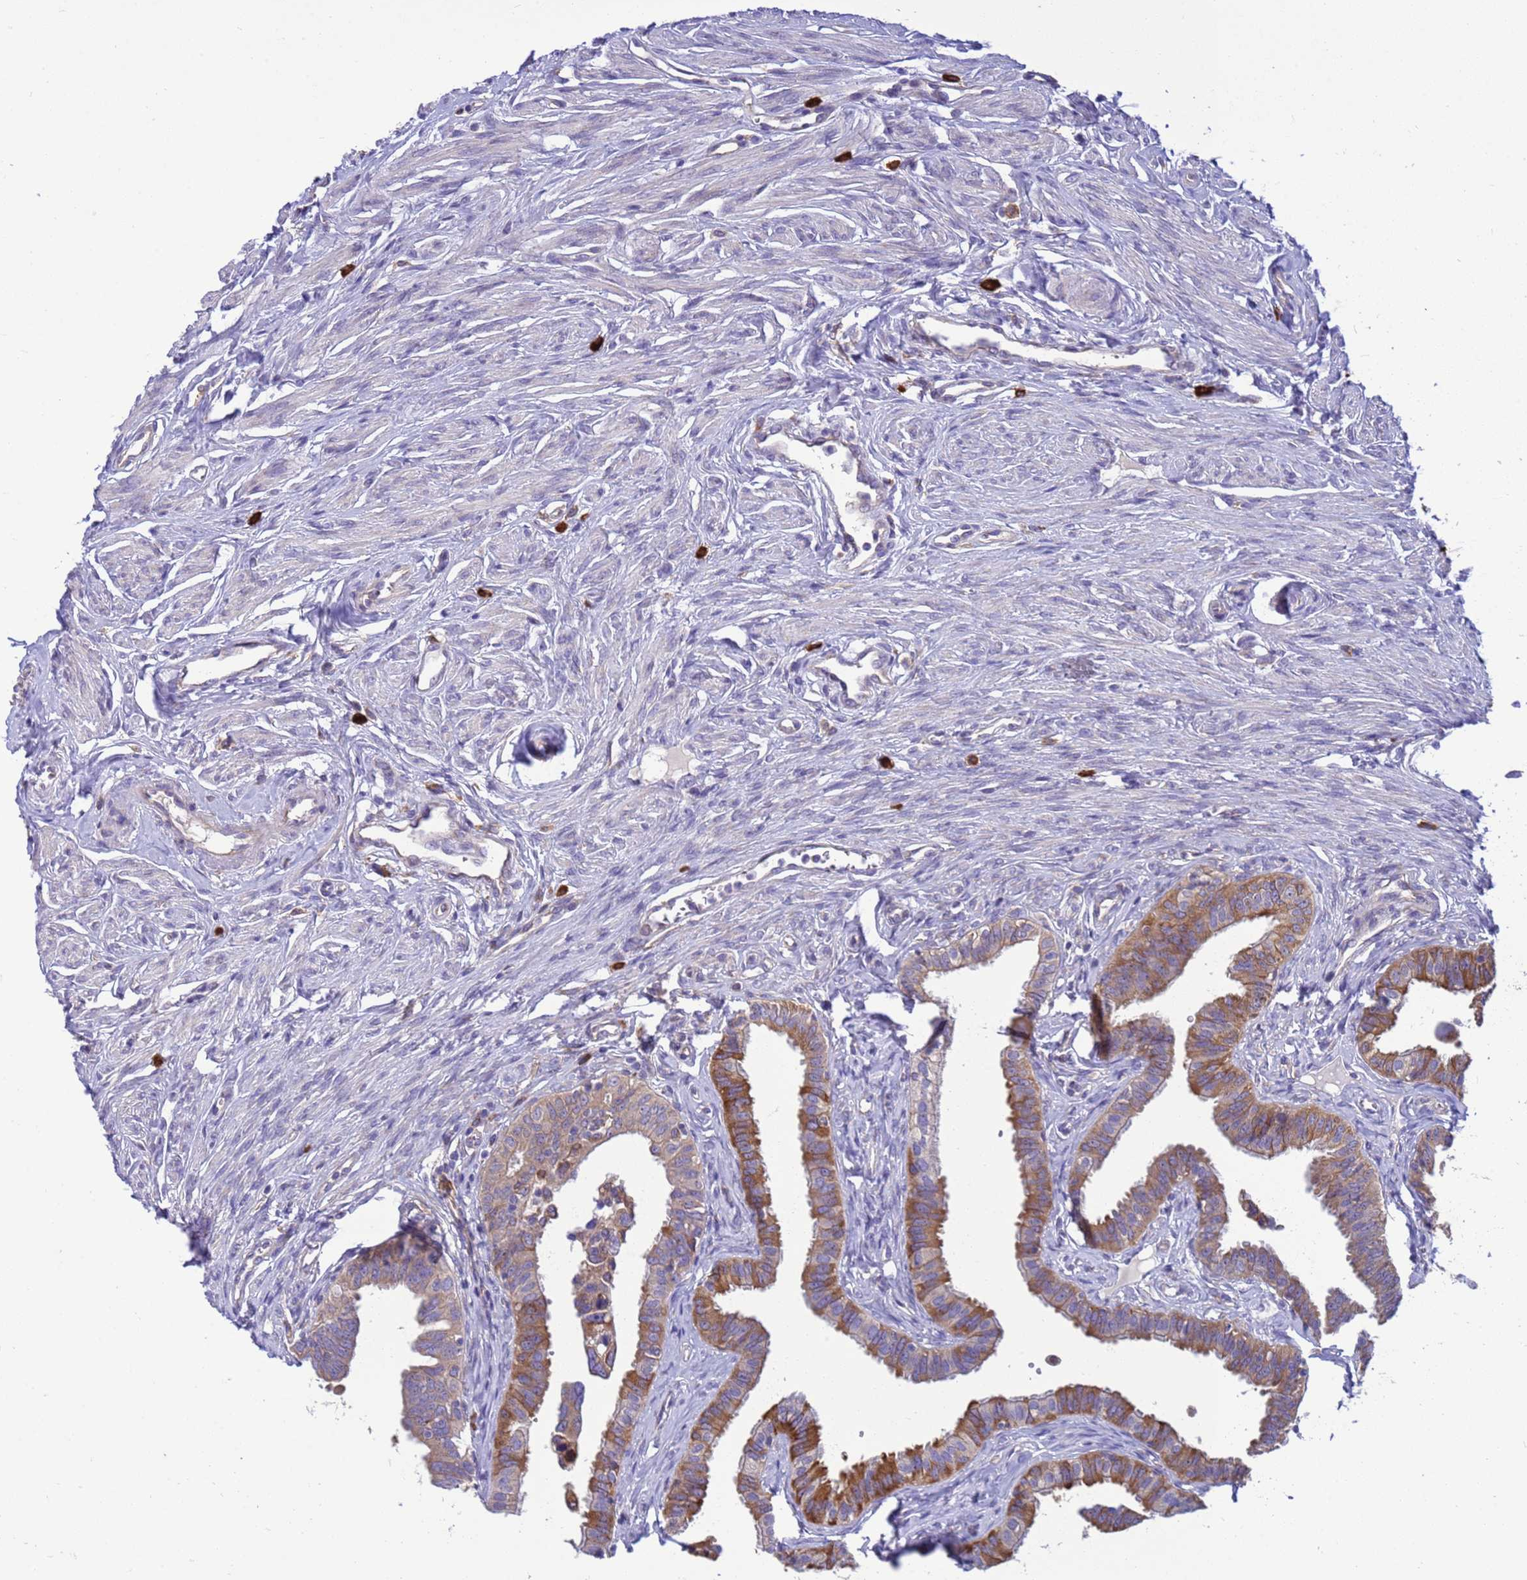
{"staining": {"intensity": "moderate", "quantity": ">75%", "location": "cytoplasmic/membranous"}, "tissue": "fallopian tube", "cell_type": "Glandular cells", "image_type": "normal", "snomed": [{"axis": "morphology", "description": "Normal tissue, NOS"}, {"axis": "morphology", "description": "Carcinoma, NOS"}, {"axis": "topography", "description": "Fallopian tube"}, {"axis": "topography", "description": "Ovary"}], "caption": "IHC of benign fallopian tube reveals medium levels of moderate cytoplasmic/membranous staining in about >75% of glandular cells.", "gene": "THAP5", "patient": {"sex": "female", "age": 59}}